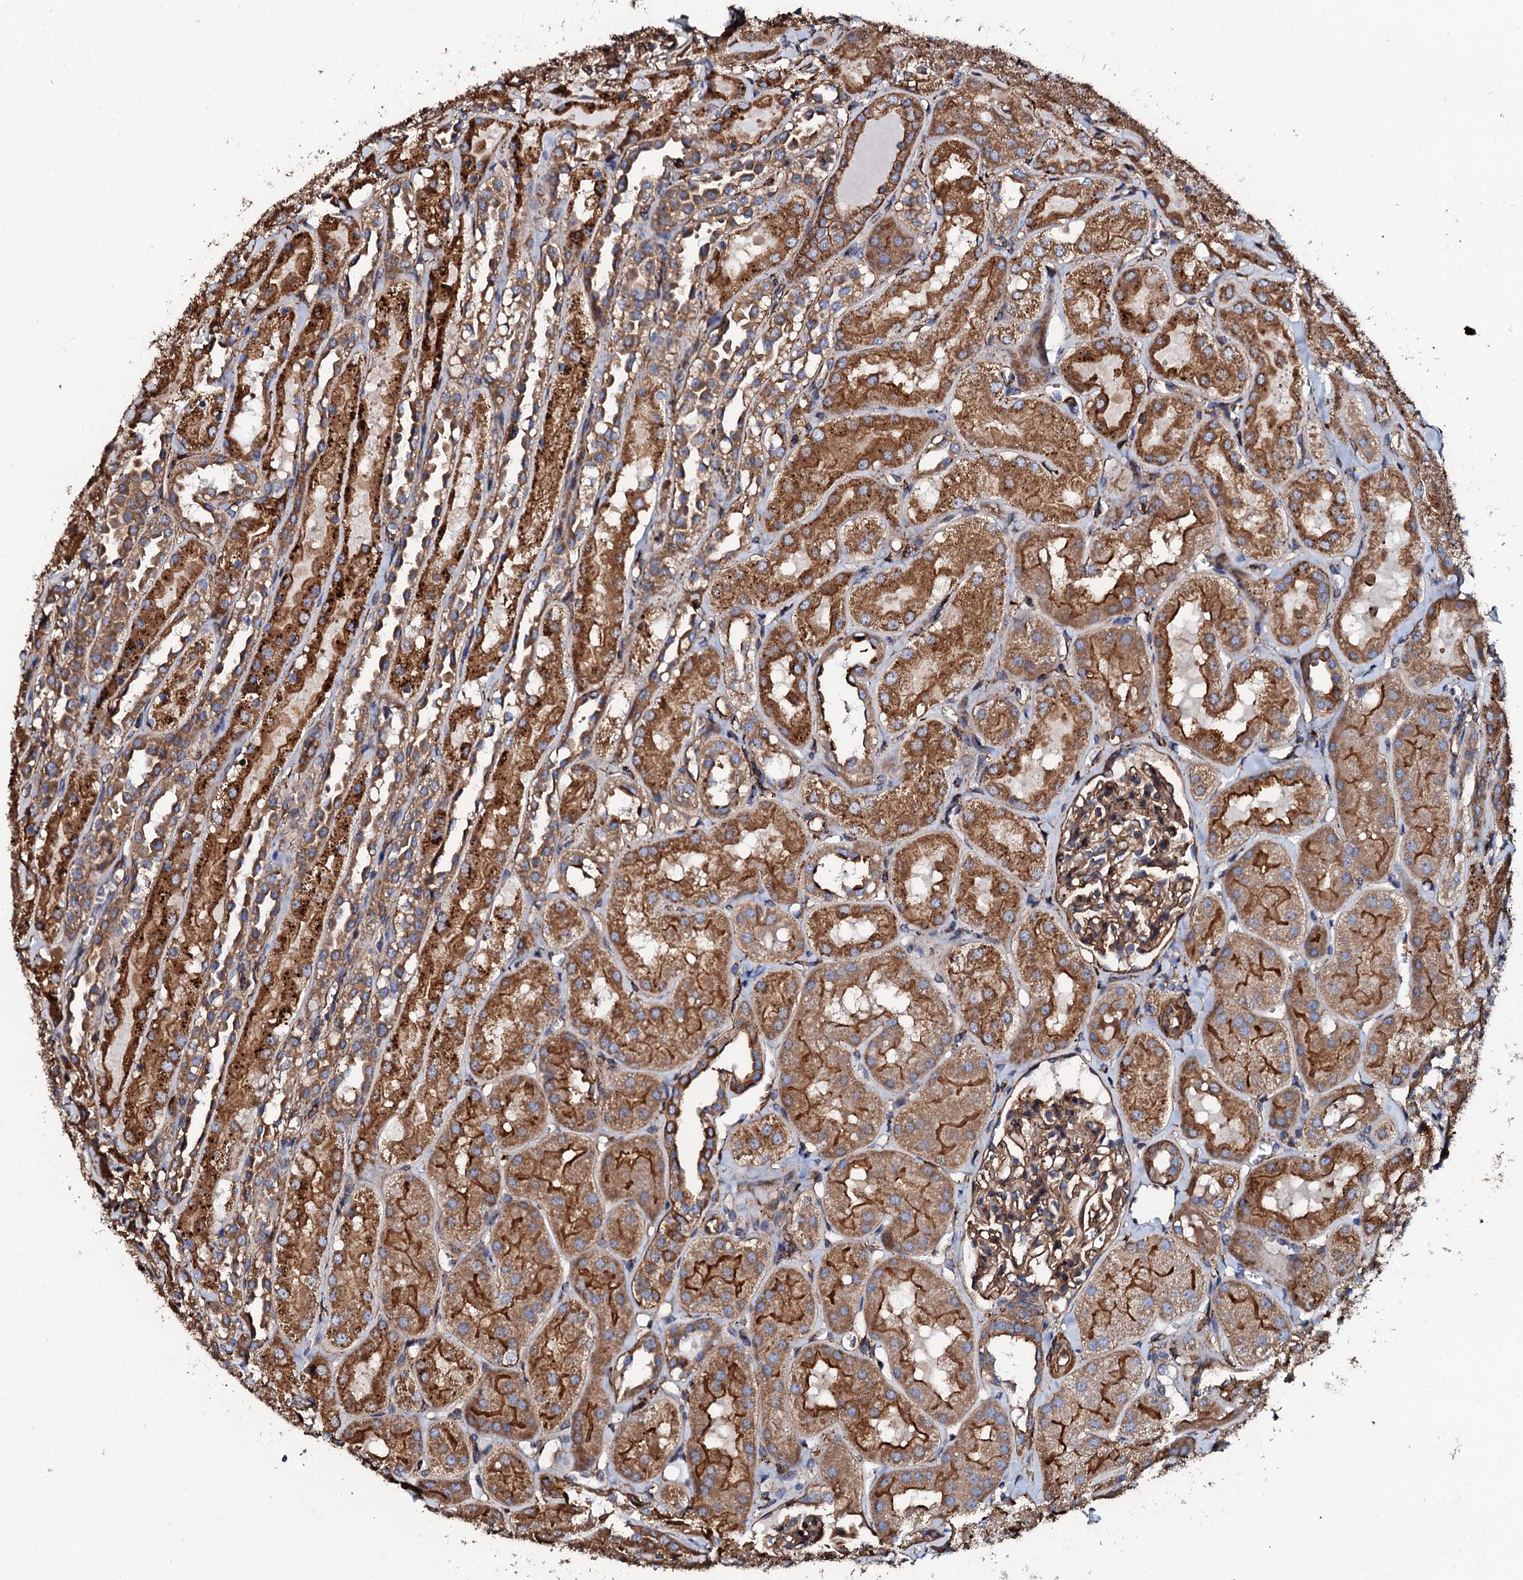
{"staining": {"intensity": "moderate", "quantity": ">75%", "location": "cytoplasmic/membranous"}, "tissue": "kidney", "cell_type": "Cells in glomeruli", "image_type": "normal", "snomed": [{"axis": "morphology", "description": "Normal tissue, NOS"}, {"axis": "topography", "description": "Kidney"}, {"axis": "topography", "description": "Urinary bladder"}], "caption": "A histopathology image of kidney stained for a protein displays moderate cytoplasmic/membranous brown staining in cells in glomeruli. (DAB IHC, brown staining for protein, blue staining for nuclei).", "gene": "INTS10", "patient": {"sex": "male", "age": 16}}